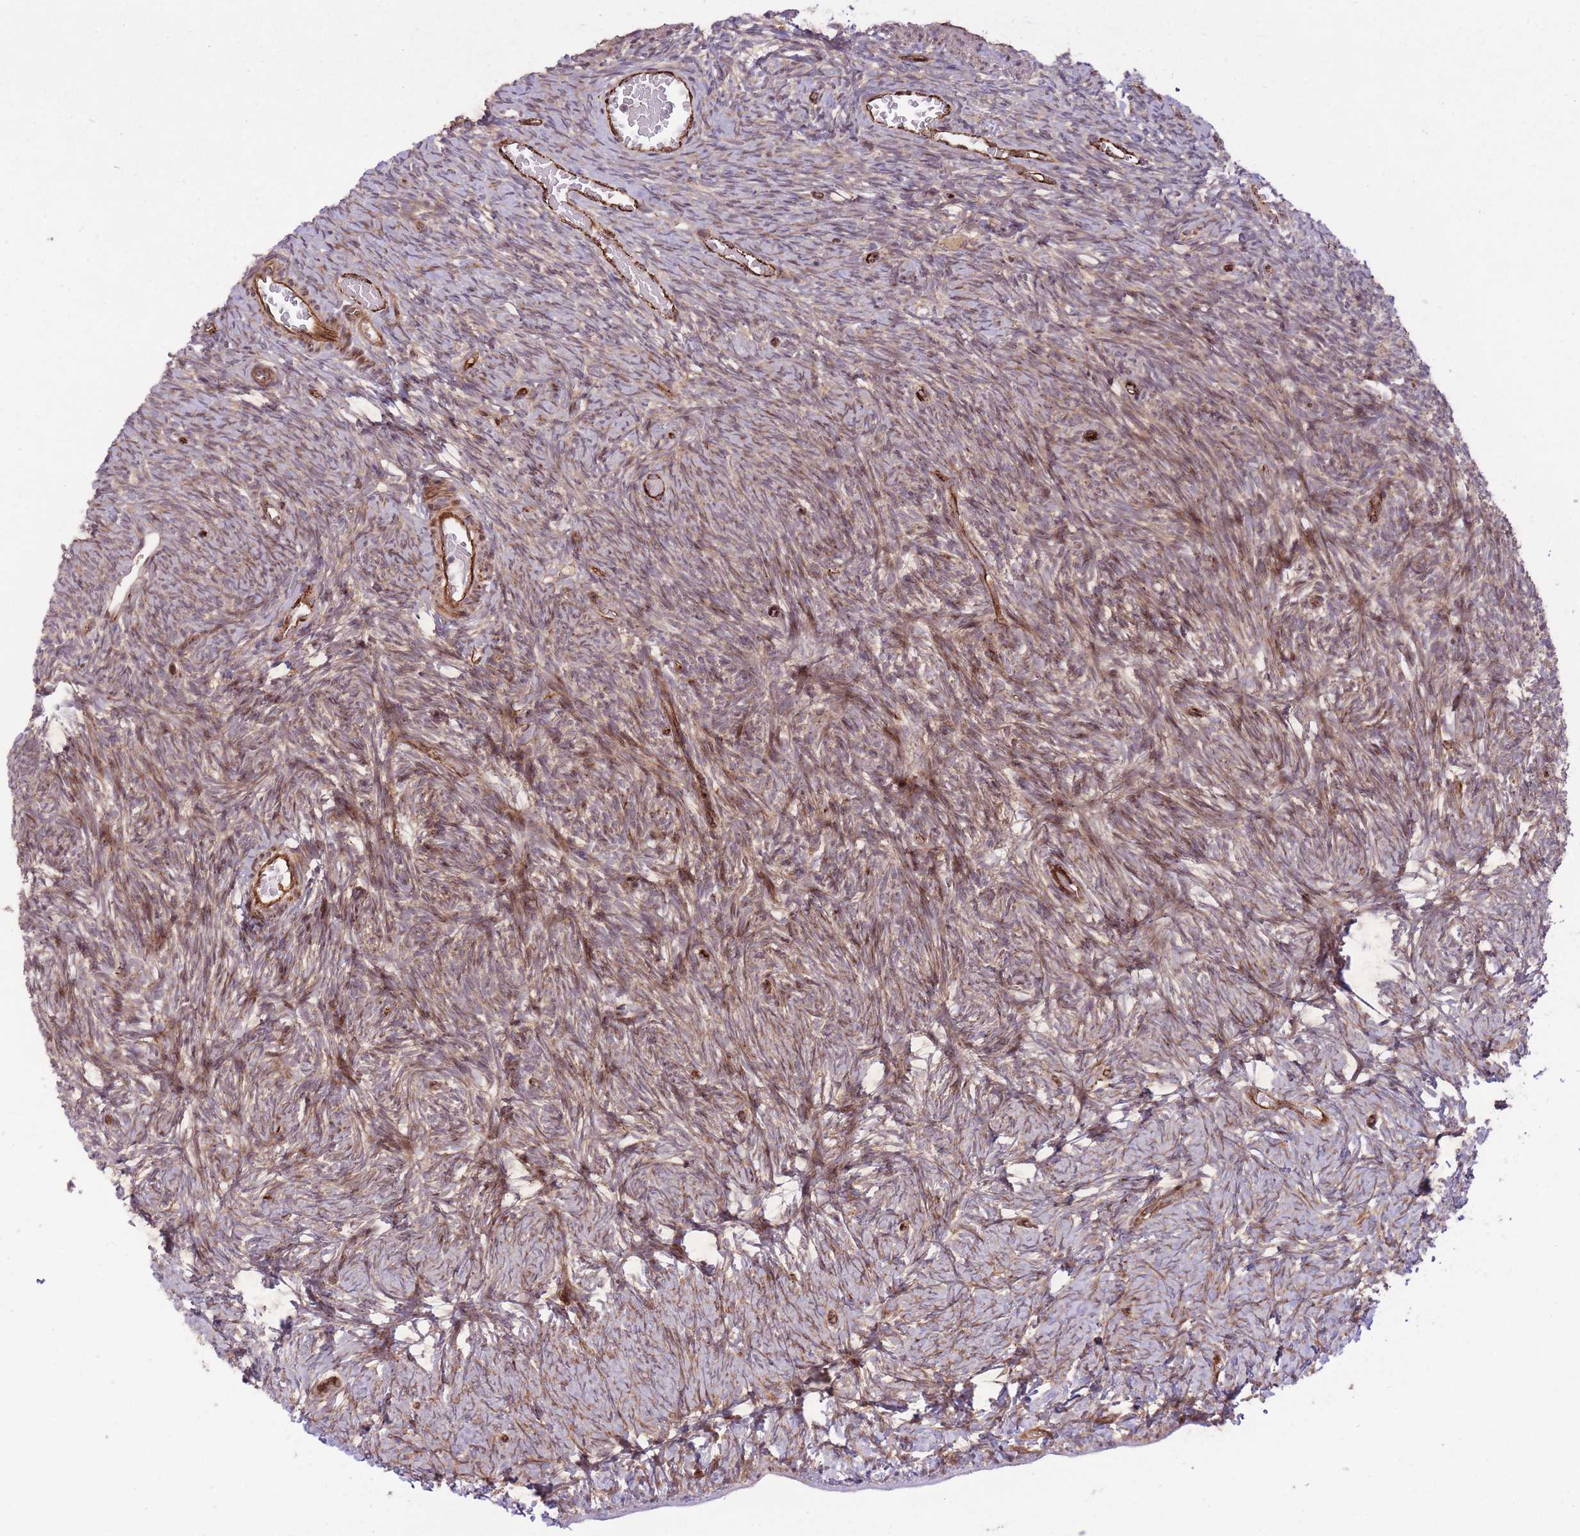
{"staining": {"intensity": "weak", "quantity": "25%-75%", "location": "cytoplasmic/membranous"}, "tissue": "ovary", "cell_type": "Ovarian stroma cells", "image_type": "normal", "snomed": [{"axis": "morphology", "description": "Normal tissue, NOS"}, {"axis": "topography", "description": "Ovary"}], "caption": "Immunohistochemistry (IHC) micrograph of normal ovary stained for a protein (brown), which displays low levels of weak cytoplasmic/membranous positivity in about 25%-75% of ovarian stroma cells.", "gene": "CISH", "patient": {"sex": "female", "age": 39}}